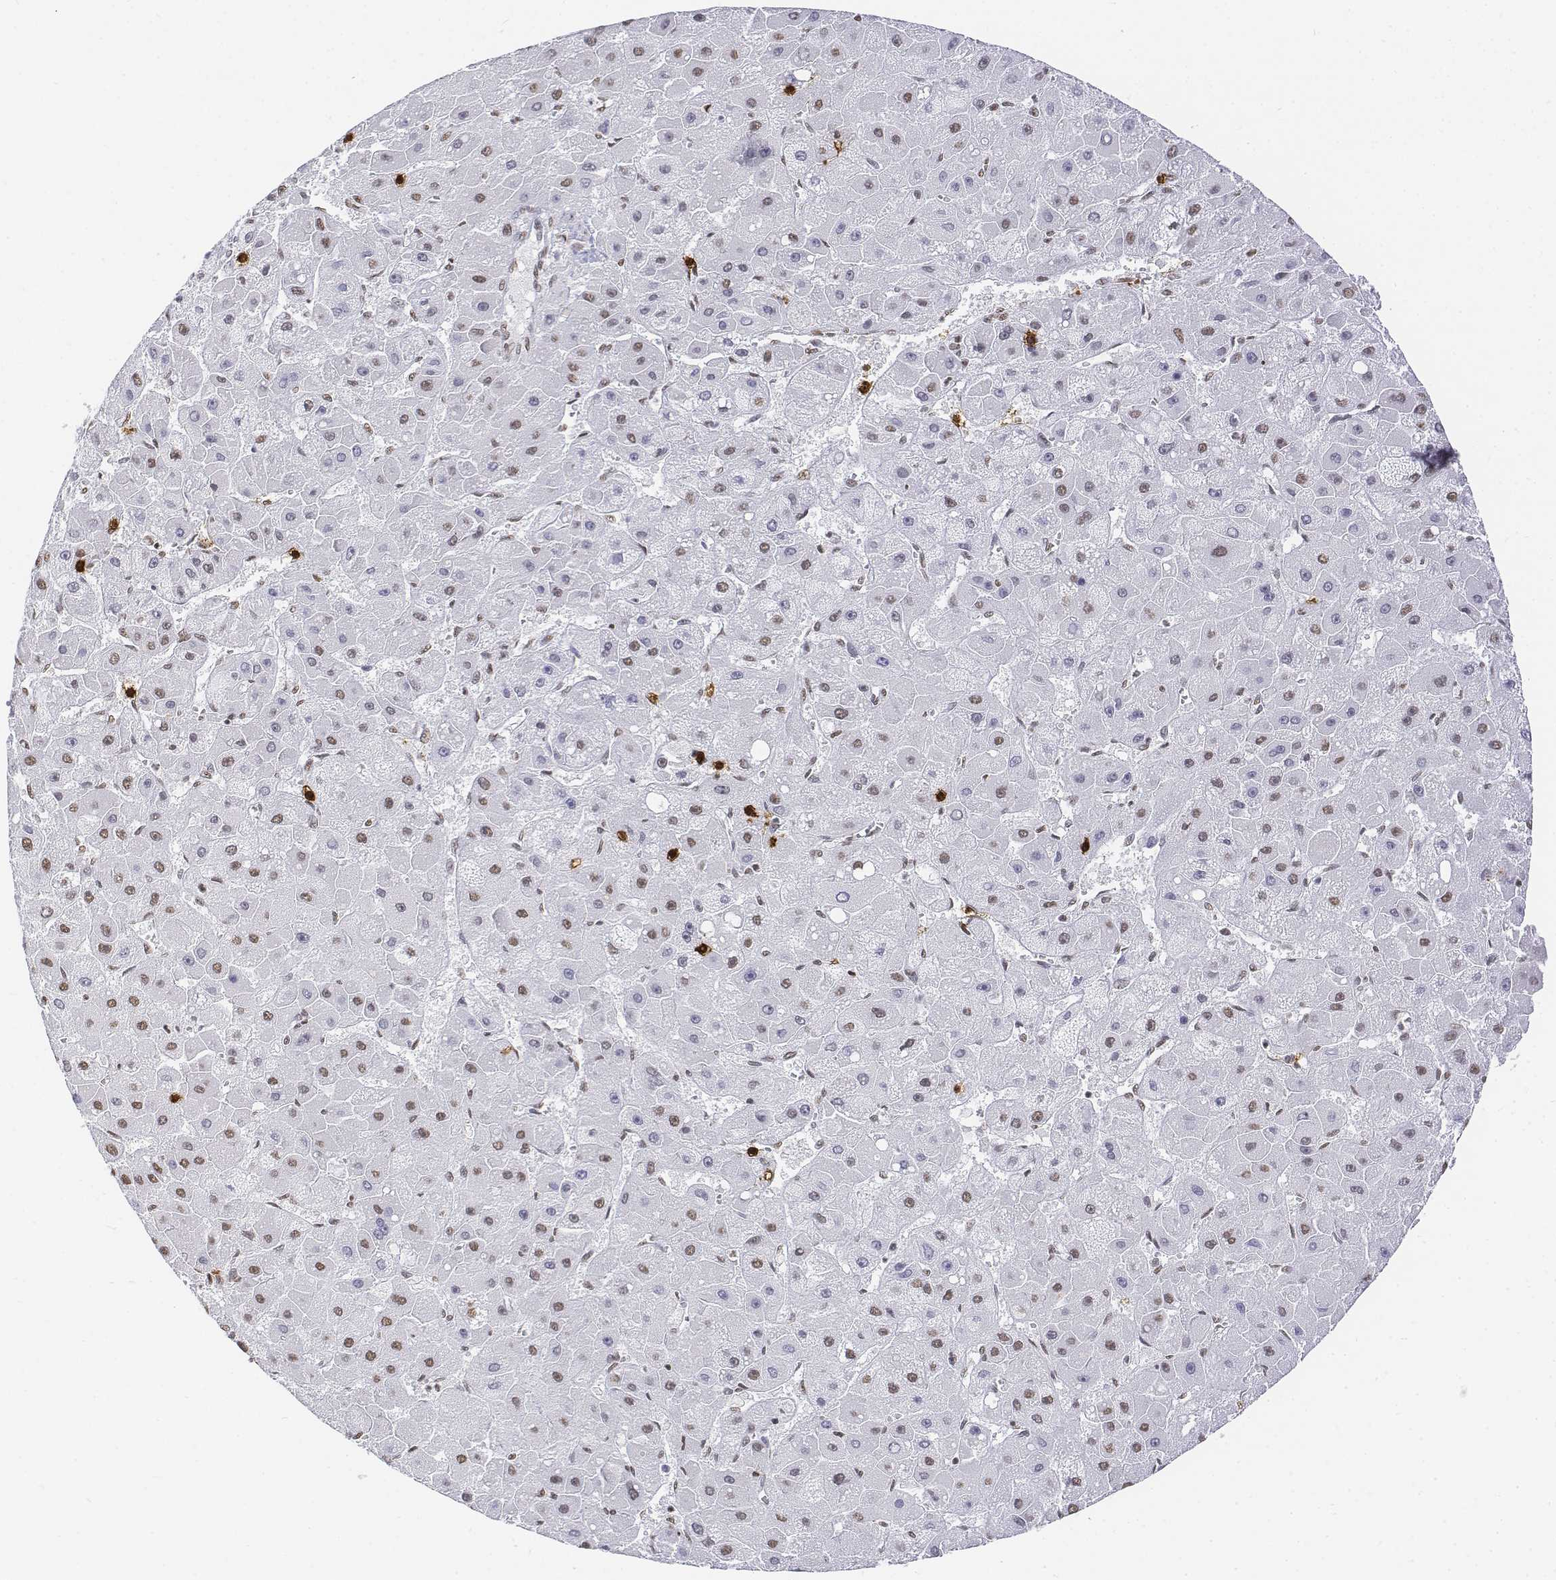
{"staining": {"intensity": "weak", "quantity": ">75%", "location": "nuclear"}, "tissue": "liver cancer", "cell_type": "Tumor cells", "image_type": "cancer", "snomed": [{"axis": "morphology", "description": "Carcinoma, Hepatocellular, NOS"}, {"axis": "topography", "description": "Liver"}], "caption": "This is a photomicrograph of IHC staining of liver cancer (hepatocellular carcinoma), which shows weak expression in the nuclear of tumor cells.", "gene": "CD3E", "patient": {"sex": "female", "age": 25}}